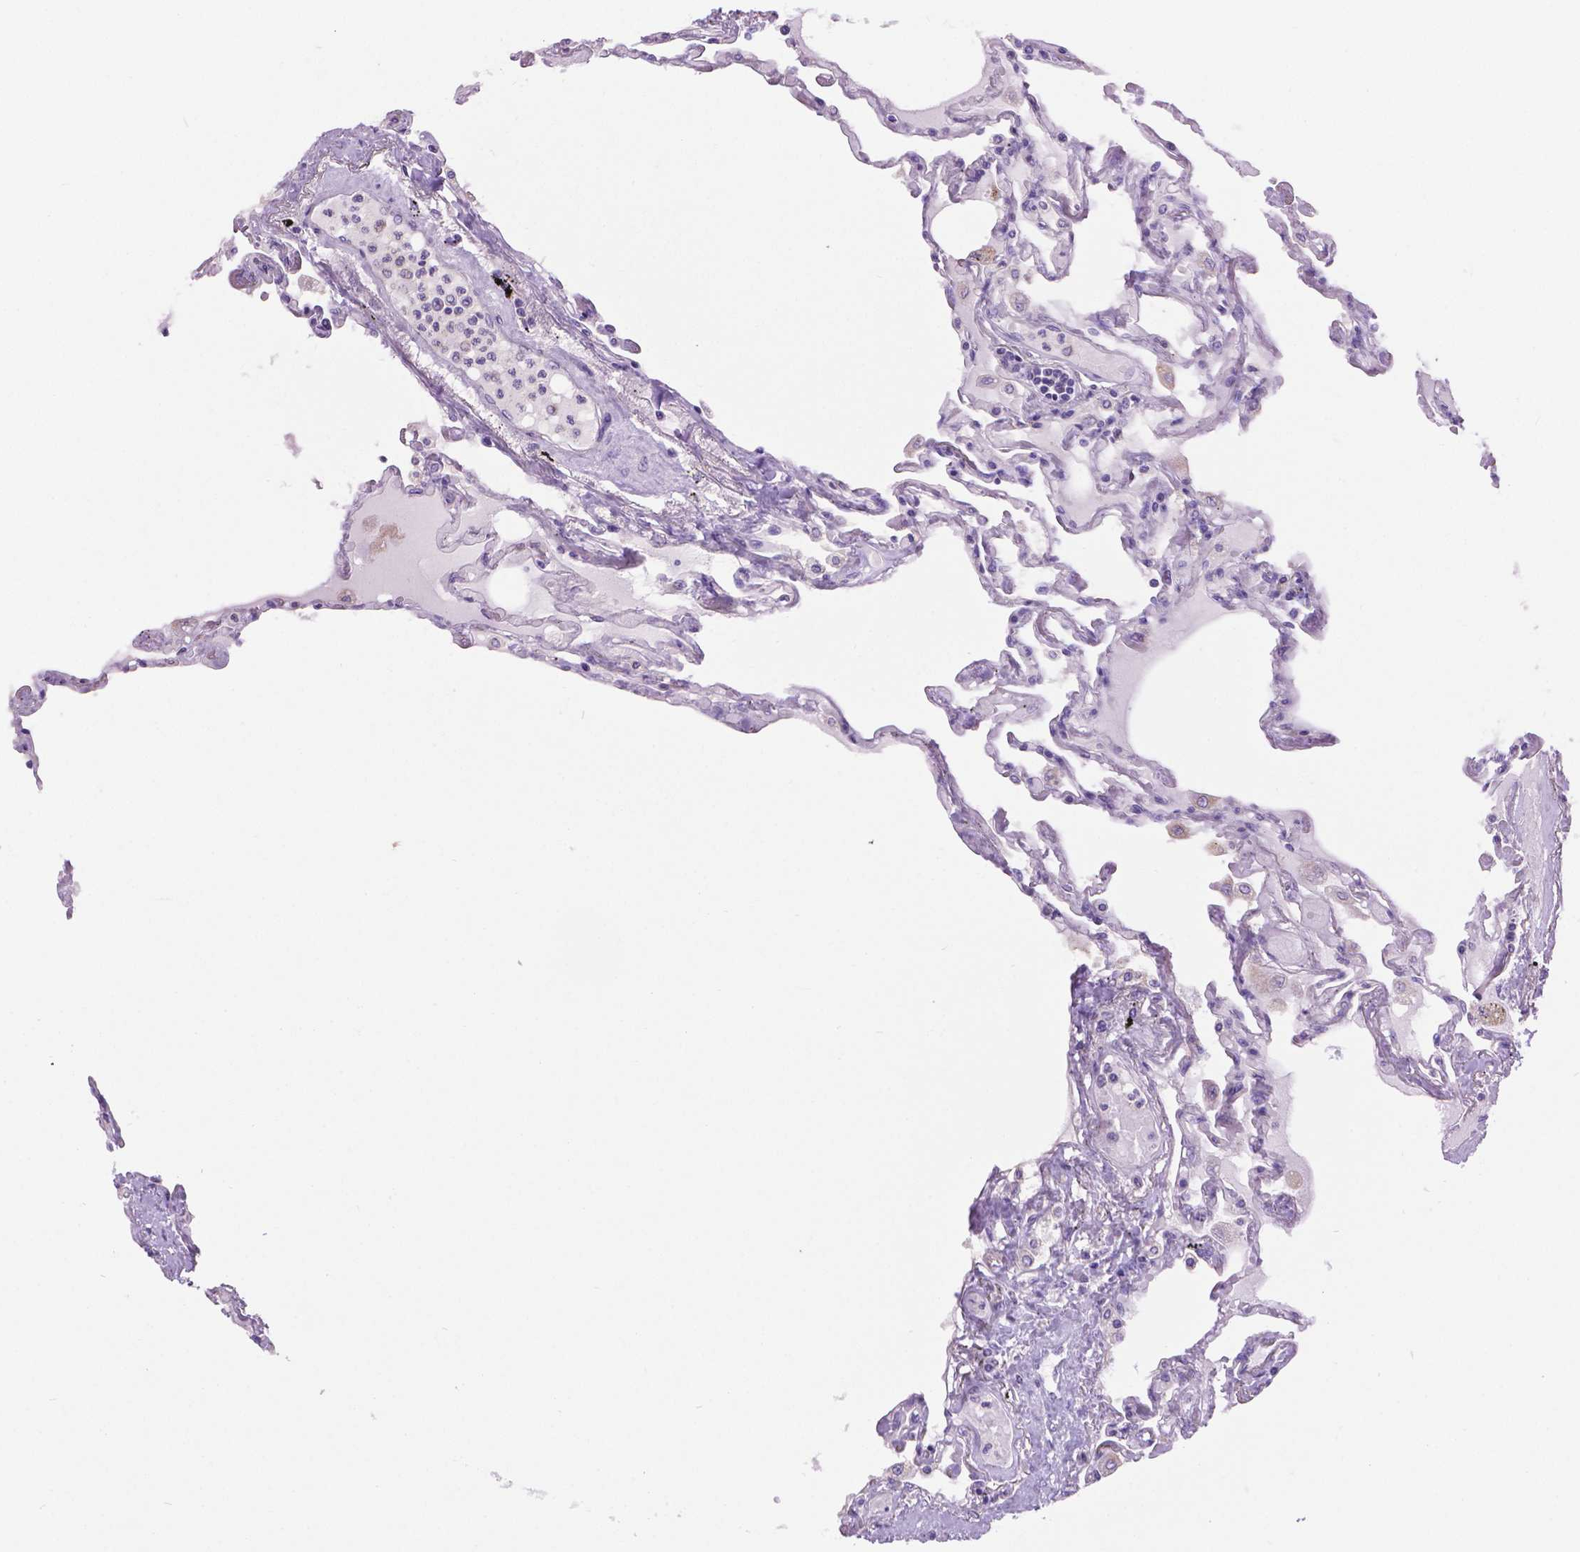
{"staining": {"intensity": "negative", "quantity": "none", "location": "none"}, "tissue": "lung", "cell_type": "Alveolar cells", "image_type": "normal", "snomed": [{"axis": "morphology", "description": "Normal tissue, NOS"}, {"axis": "morphology", "description": "Adenocarcinoma, NOS"}, {"axis": "topography", "description": "Cartilage tissue"}, {"axis": "topography", "description": "Lung"}], "caption": "High power microscopy image of an immunohistochemistry (IHC) image of benign lung, revealing no significant expression in alveolar cells.", "gene": "CDH7", "patient": {"sex": "female", "age": 67}}